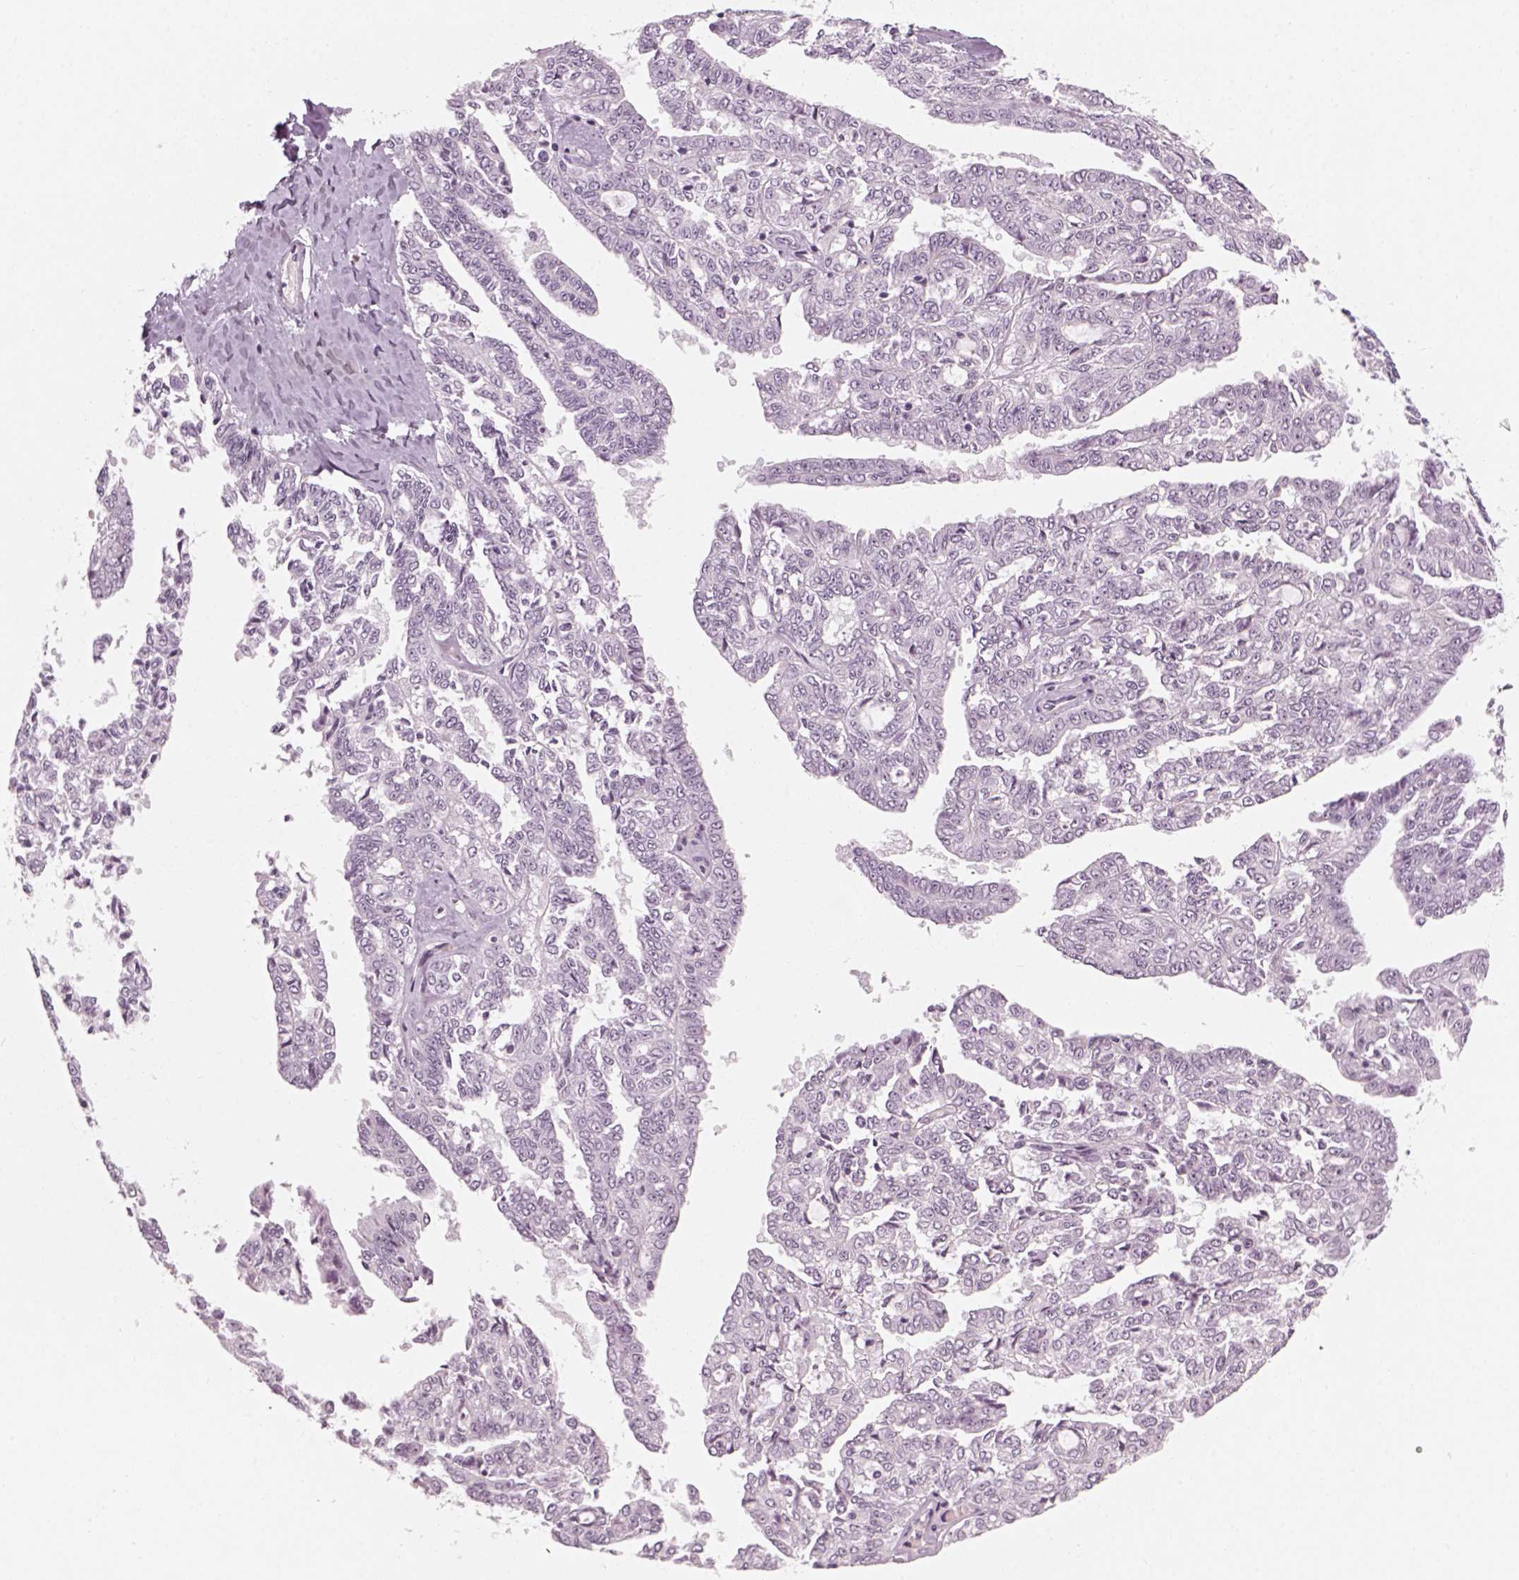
{"staining": {"intensity": "negative", "quantity": "none", "location": "none"}, "tissue": "ovarian cancer", "cell_type": "Tumor cells", "image_type": "cancer", "snomed": [{"axis": "morphology", "description": "Cystadenocarcinoma, serous, NOS"}, {"axis": "topography", "description": "Ovary"}], "caption": "This is an immunohistochemistry image of human ovarian cancer. There is no expression in tumor cells.", "gene": "TH", "patient": {"sex": "female", "age": 71}}